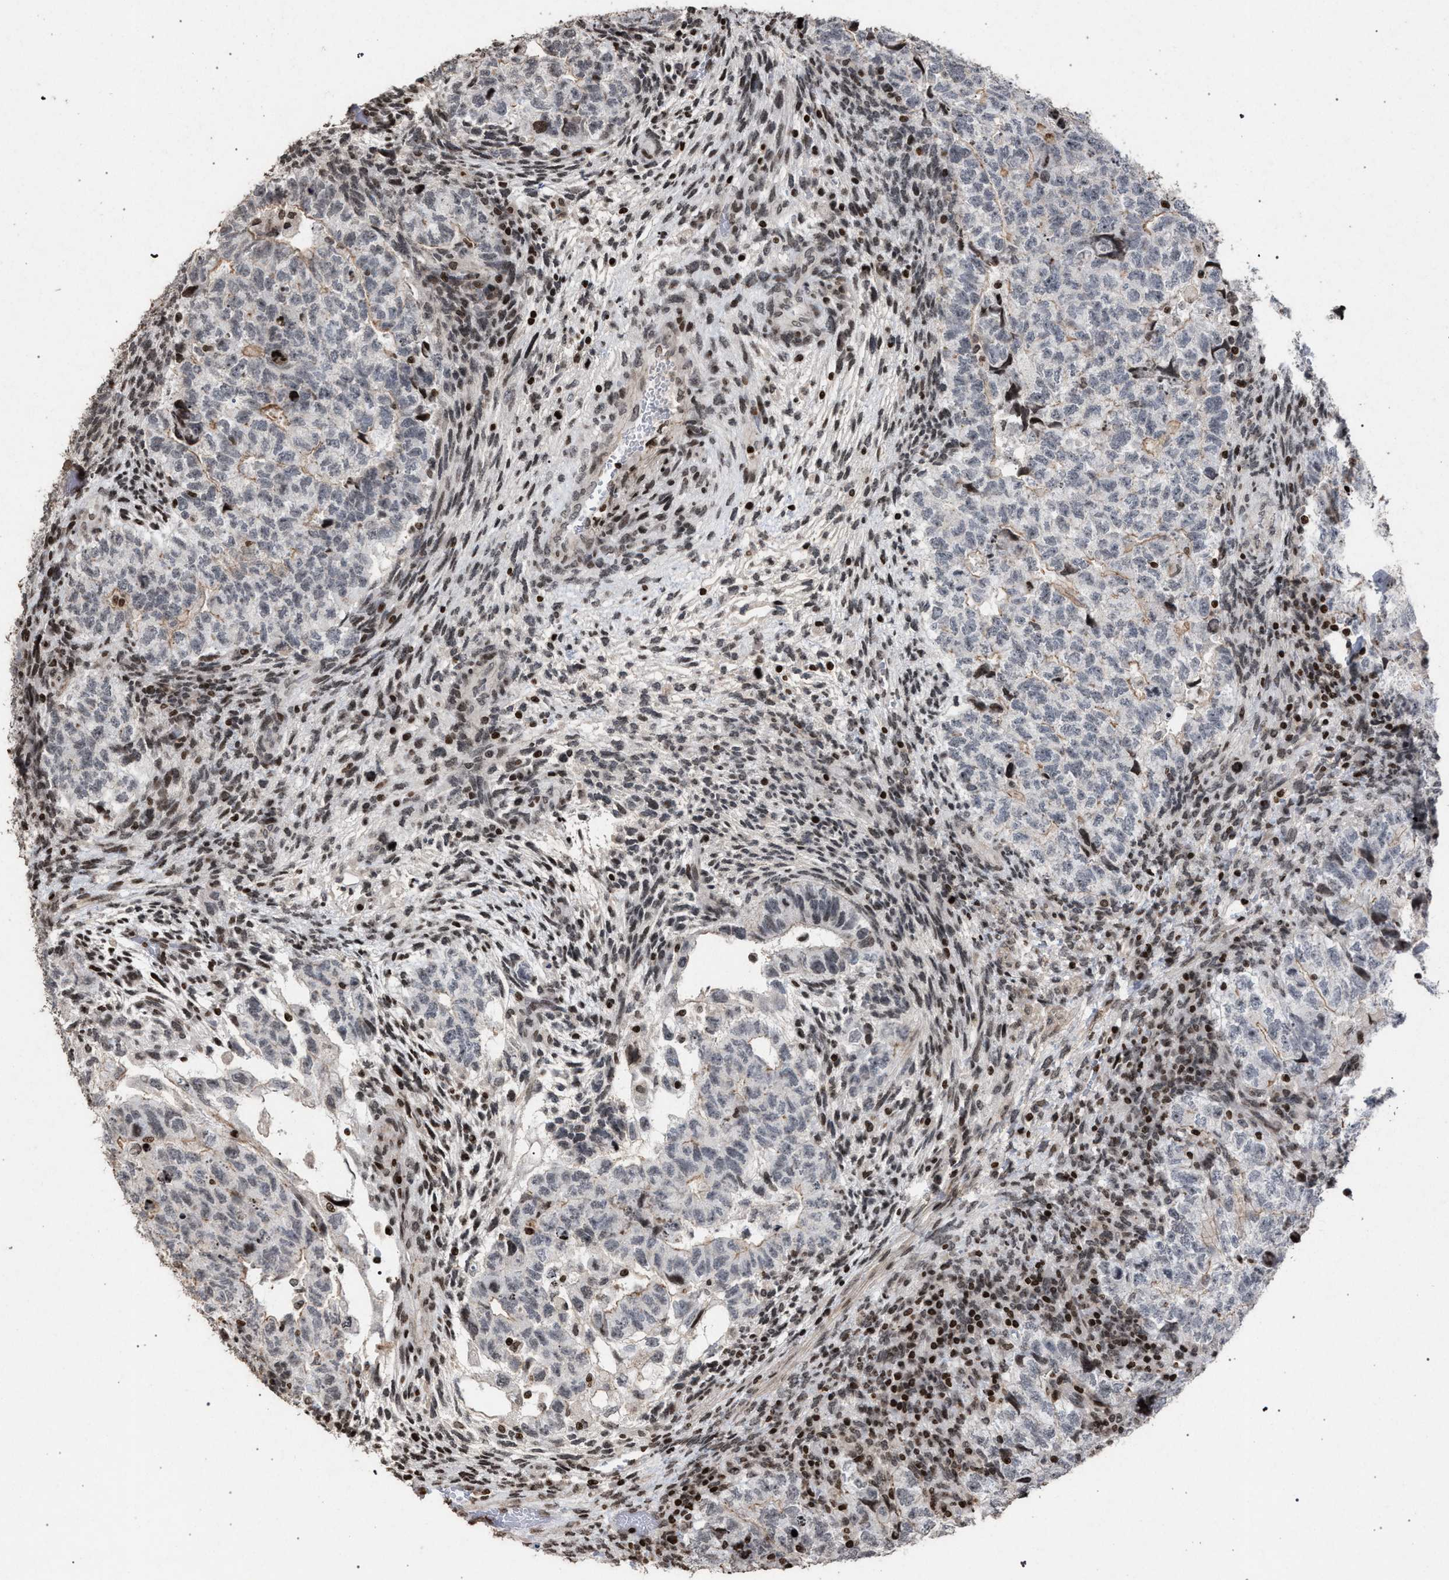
{"staining": {"intensity": "negative", "quantity": "none", "location": "none"}, "tissue": "testis cancer", "cell_type": "Tumor cells", "image_type": "cancer", "snomed": [{"axis": "morphology", "description": "Carcinoma, Embryonal, NOS"}, {"axis": "topography", "description": "Testis"}], "caption": "Human testis embryonal carcinoma stained for a protein using immunohistochemistry (IHC) demonstrates no staining in tumor cells.", "gene": "FOXD3", "patient": {"sex": "male", "age": 36}}